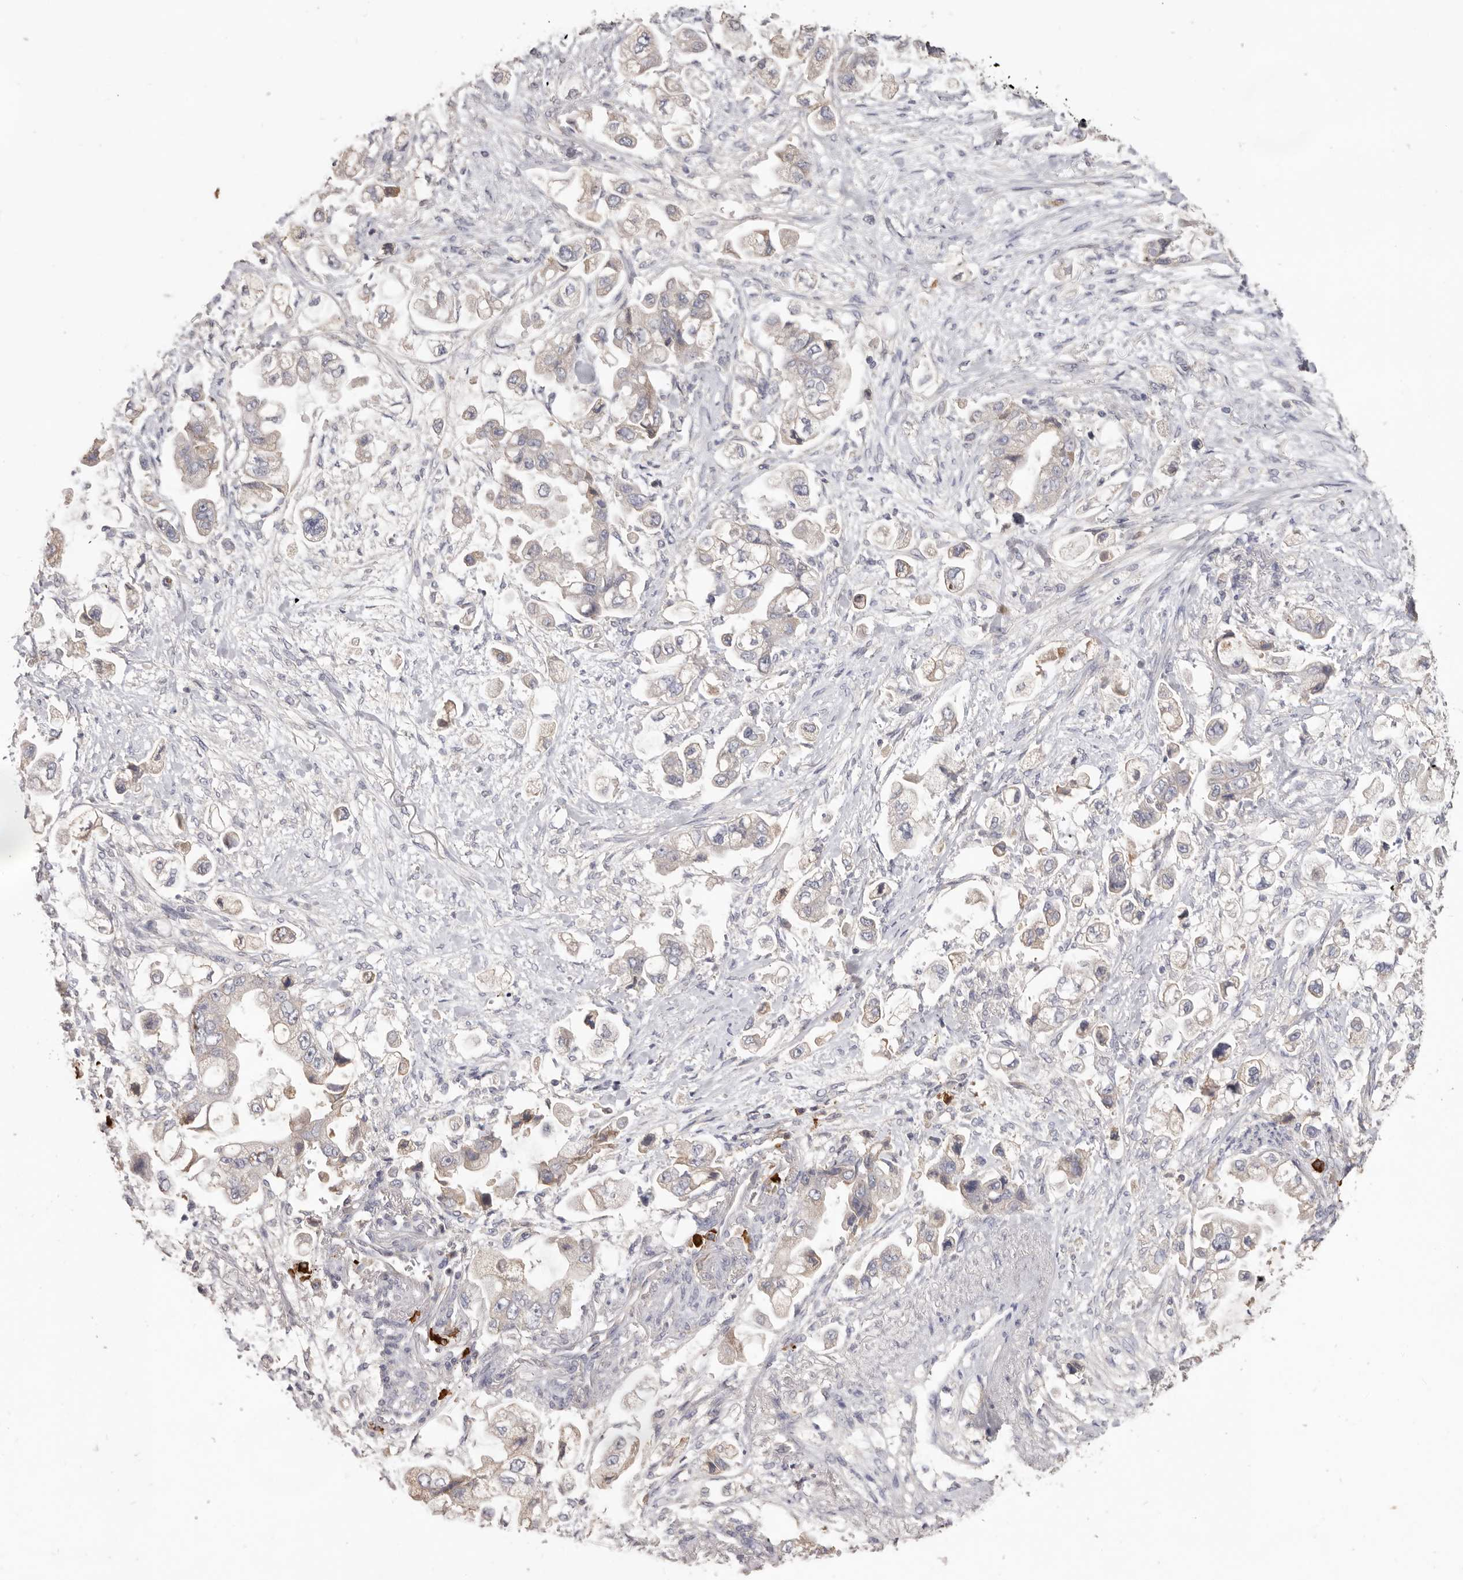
{"staining": {"intensity": "negative", "quantity": "none", "location": "none"}, "tissue": "stomach cancer", "cell_type": "Tumor cells", "image_type": "cancer", "snomed": [{"axis": "morphology", "description": "Adenocarcinoma, NOS"}, {"axis": "topography", "description": "Stomach"}], "caption": "A histopathology image of stomach cancer (adenocarcinoma) stained for a protein shows no brown staining in tumor cells.", "gene": "HCAR2", "patient": {"sex": "male", "age": 62}}